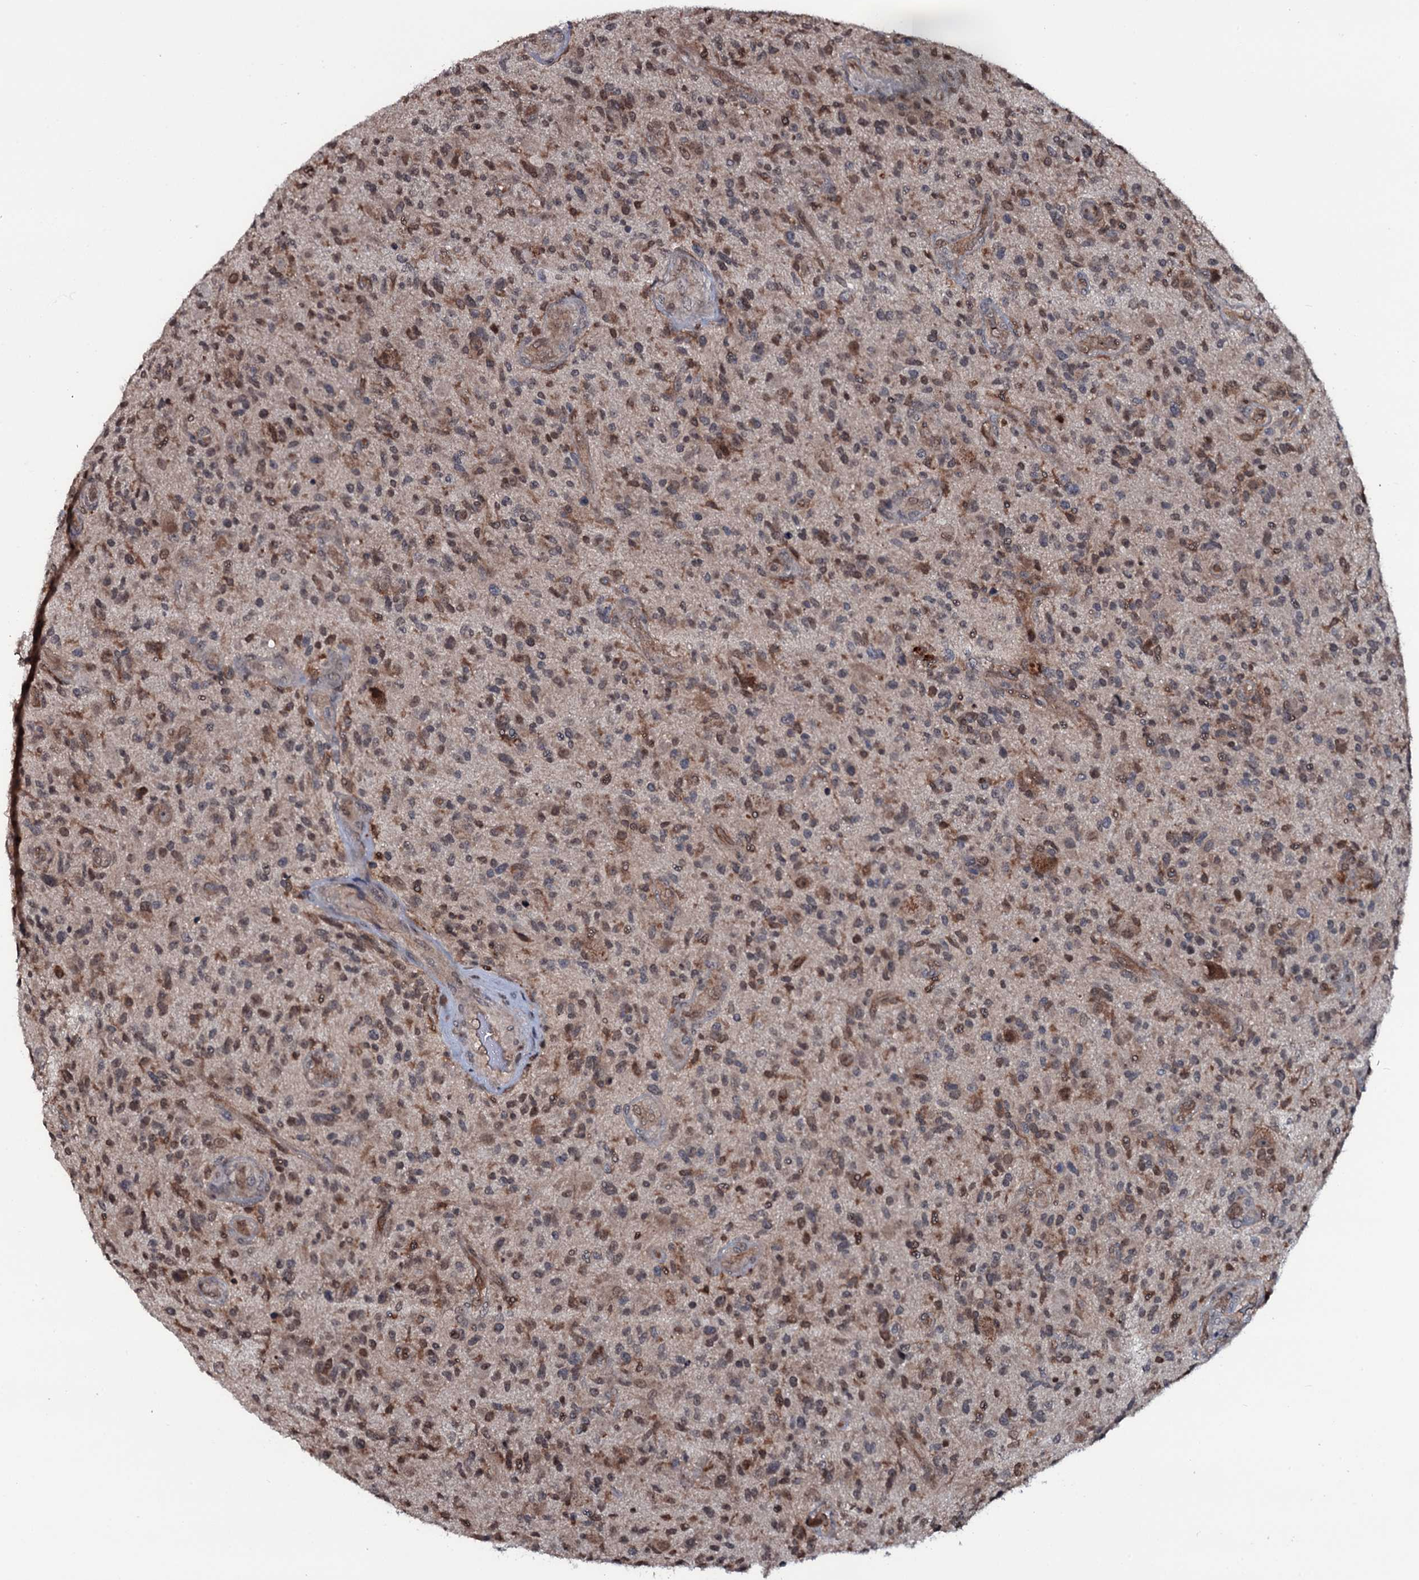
{"staining": {"intensity": "weak", "quantity": "25%-75%", "location": "nuclear"}, "tissue": "glioma", "cell_type": "Tumor cells", "image_type": "cancer", "snomed": [{"axis": "morphology", "description": "Glioma, malignant, High grade"}, {"axis": "topography", "description": "Brain"}], "caption": "Glioma tissue displays weak nuclear positivity in about 25%-75% of tumor cells Nuclei are stained in blue.", "gene": "HDDC3", "patient": {"sex": "male", "age": 47}}